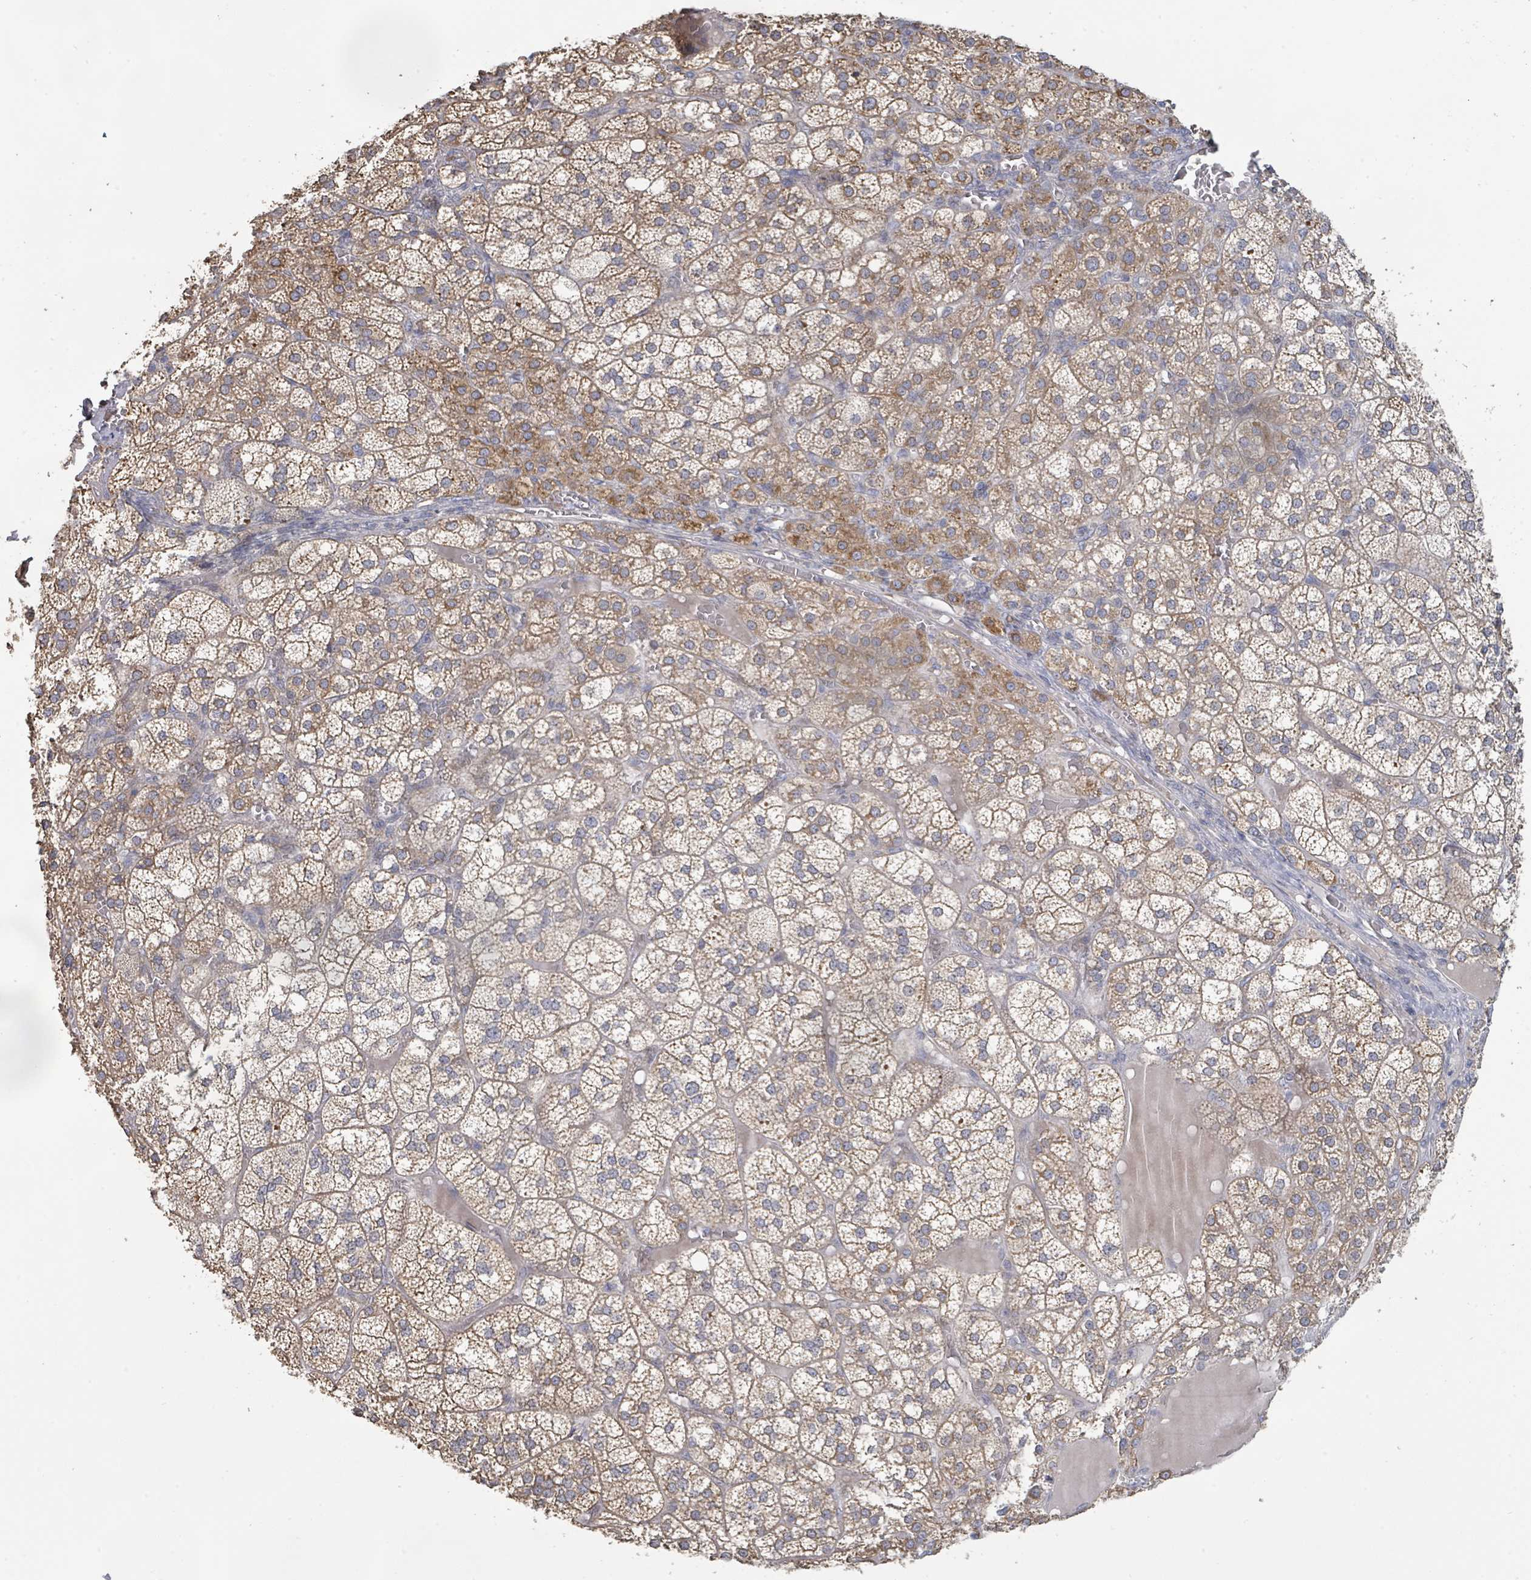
{"staining": {"intensity": "moderate", "quantity": ">75%", "location": "cytoplasmic/membranous"}, "tissue": "adrenal gland", "cell_type": "Glandular cells", "image_type": "normal", "snomed": [{"axis": "morphology", "description": "Normal tissue, NOS"}, {"axis": "topography", "description": "Adrenal gland"}], "caption": "DAB (3,3'-diaminobenzidine) immunohistochemical staining of normal human adrenal gland reveals moderate cytoplasmic/membranous protein staining in approximately >75% of glandular cells.", "gene": "KCNS2", "patient": {"sex": "female", "age": 60}}